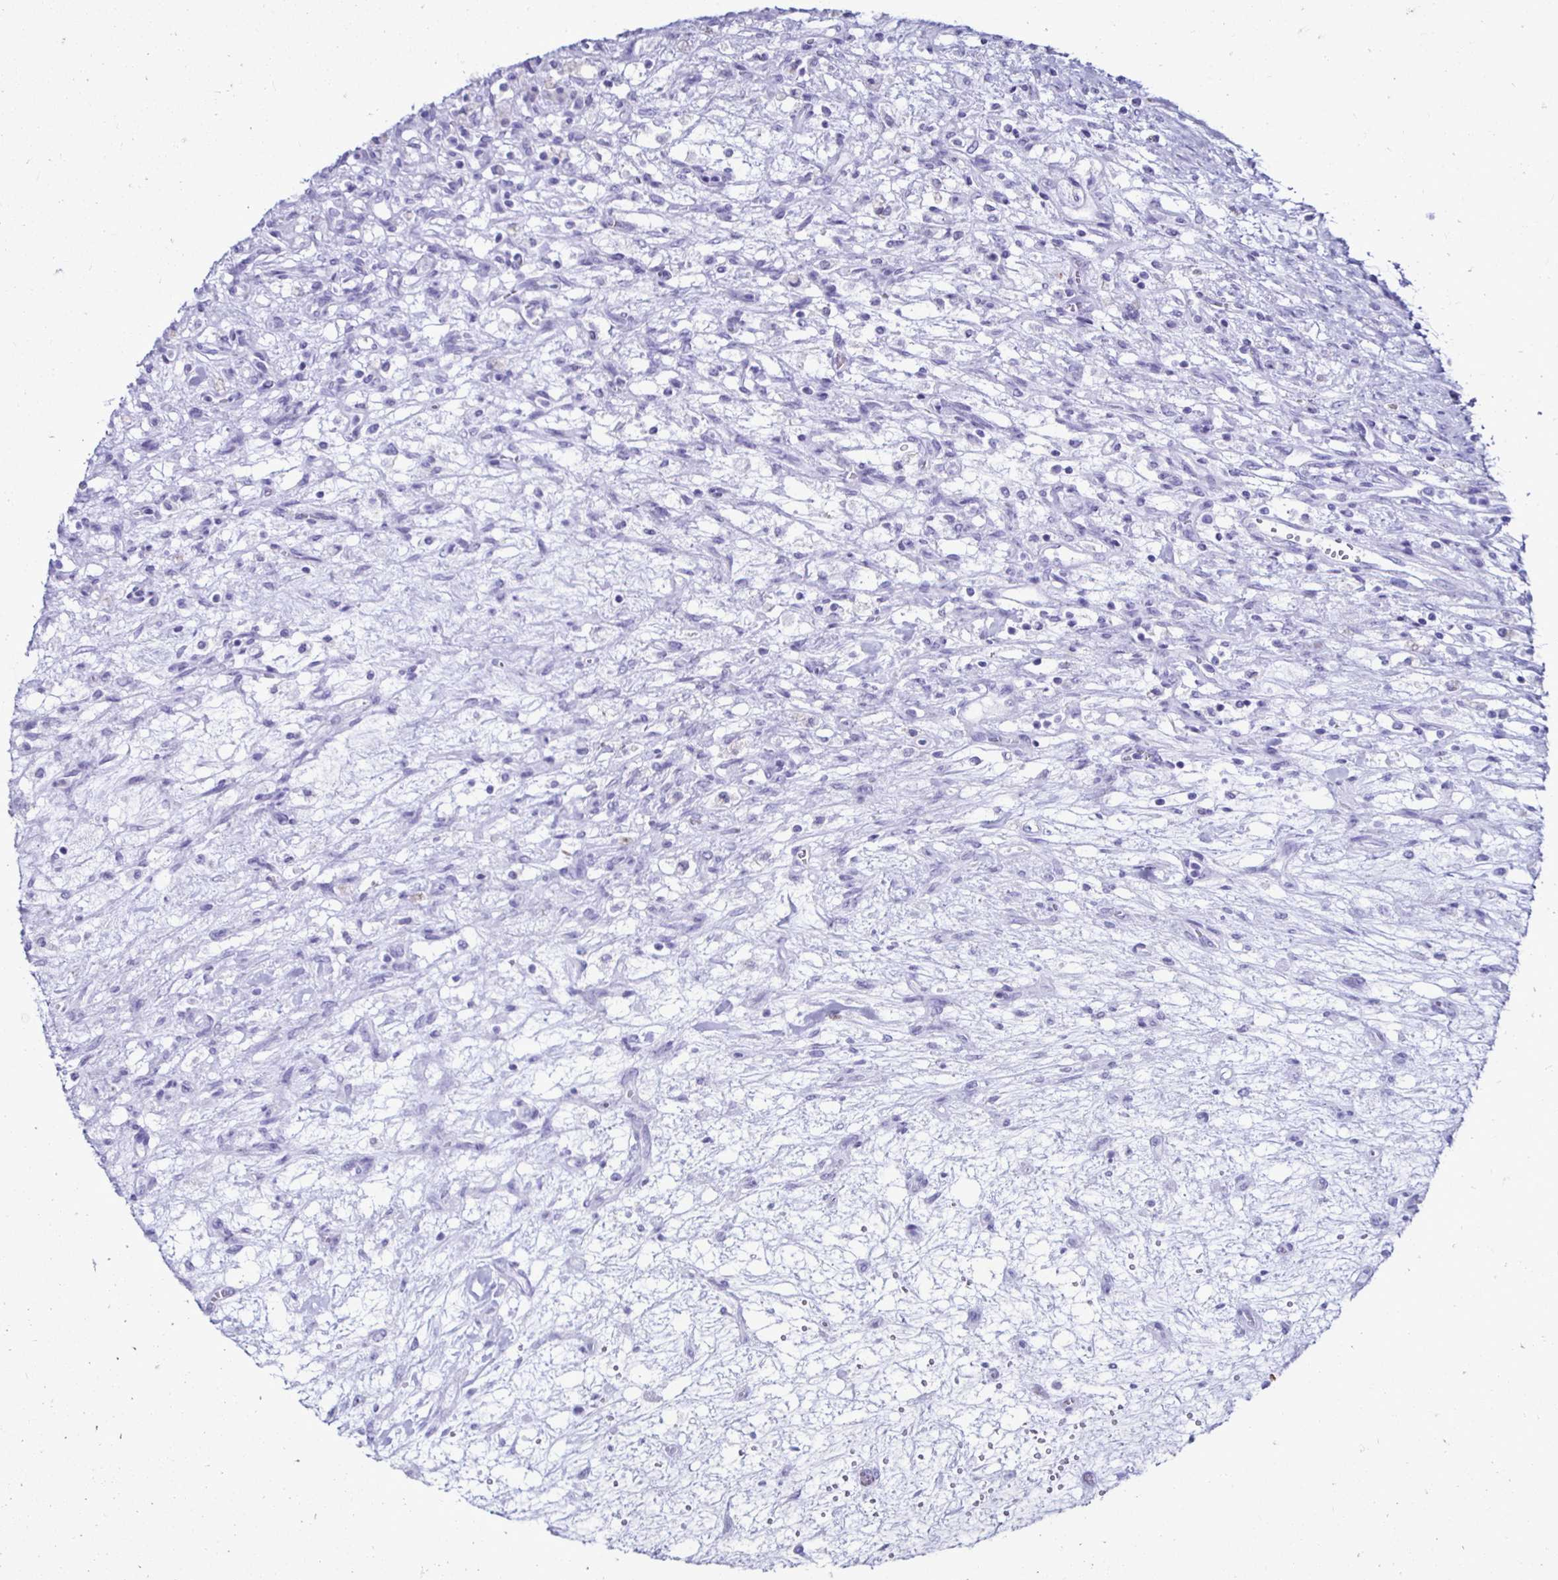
{"staining": {"intensity": "negative", "quantity": "none", "location": "none"}, "tissue": "renal cancer", "cell_type": "Tumor cells", "image_type": "cancer", "snomed": [{"axis": "morphology", "description": "Adenocarcinoma, NOS"}, {"axis": "topography", "description": "Kidney"}], "caption": "Renal adenocarcinoma was stained to show a protein in brown. There is no significant expression in tumor cells.", "gene": "CST5", "patient": {"sex": "female", "age": 63}}